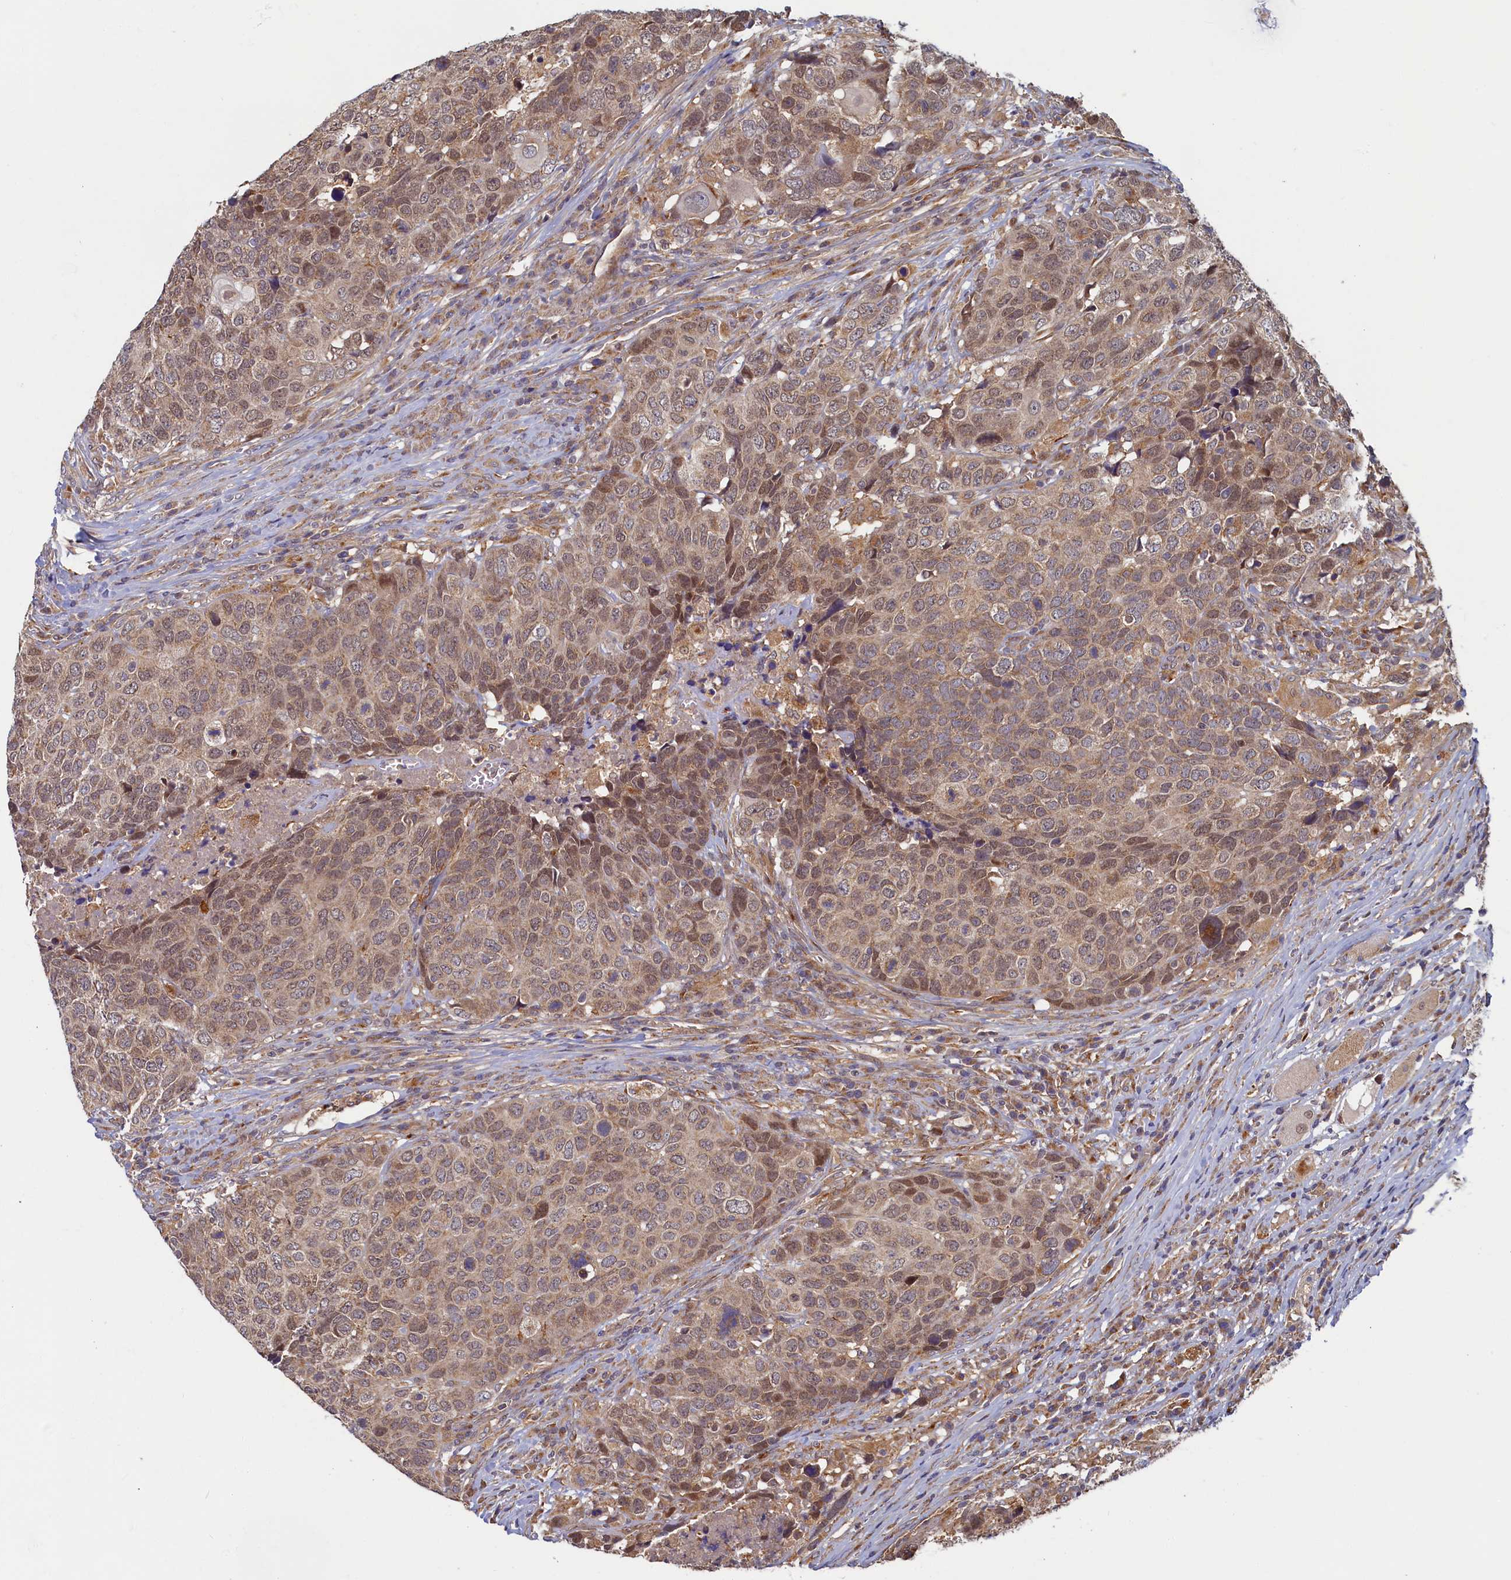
{"staining": {"intensity": "weak", "quantity": ">75%", "location": "nuclear"}, "tissue": "head and neck cancer", "cell_type": "Tumor cells", "image_type": "cancer", "snomed": [{"axis": "morphology", "description": "Squamous cell carcinoma, NOS"}, {"axis": "topography", "description": "Head-Neck"}], "caption": "Tumor cells exhibit weak nuclear positivity in approximately >75% of cells in head and neck cancer (squamous cell carcinoma).", "gene": "STX12", "patient": {"sex": "male", "age": 66}}